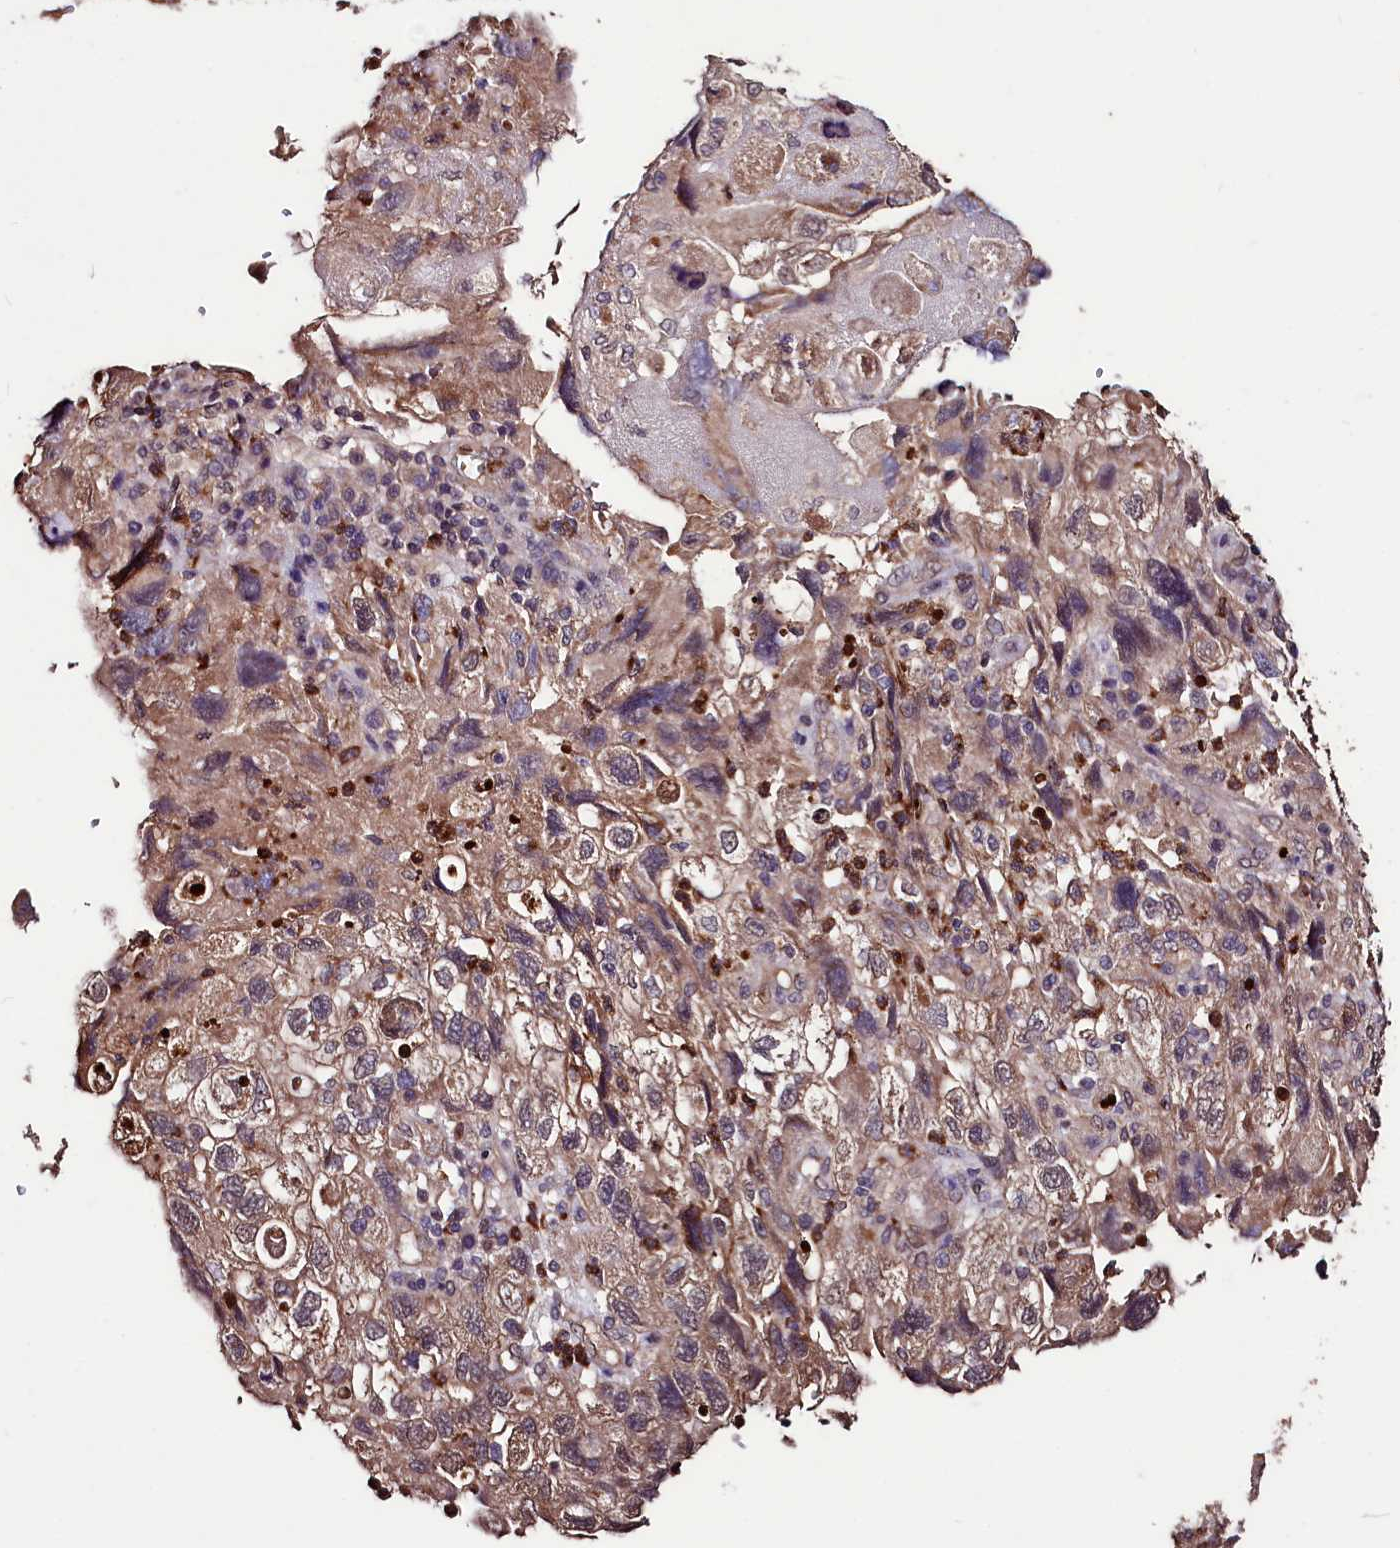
{"staining": {"intensity": "weak", "quantity": ">75%", "location": "cytoplasmic/membranous"}, "tissue": "endometrial cancer", "cell_type": "Tumor cells", "image_type": "cancer", "snomed": [{"axis": "morphology", "description": "Adenocarcinoma, NOS"}, {"axis": "topography", "description": "Endometrium"}], "caption": "The histopathology image reveals immunohistochemical staining of endometrial adenocarcinoma. There is weak cytoplasmic/membranous staining is seen in approximately >75% of tumor cells.", "gene": "KLRB1", "patient": {"sex": "female", "age": 49}}